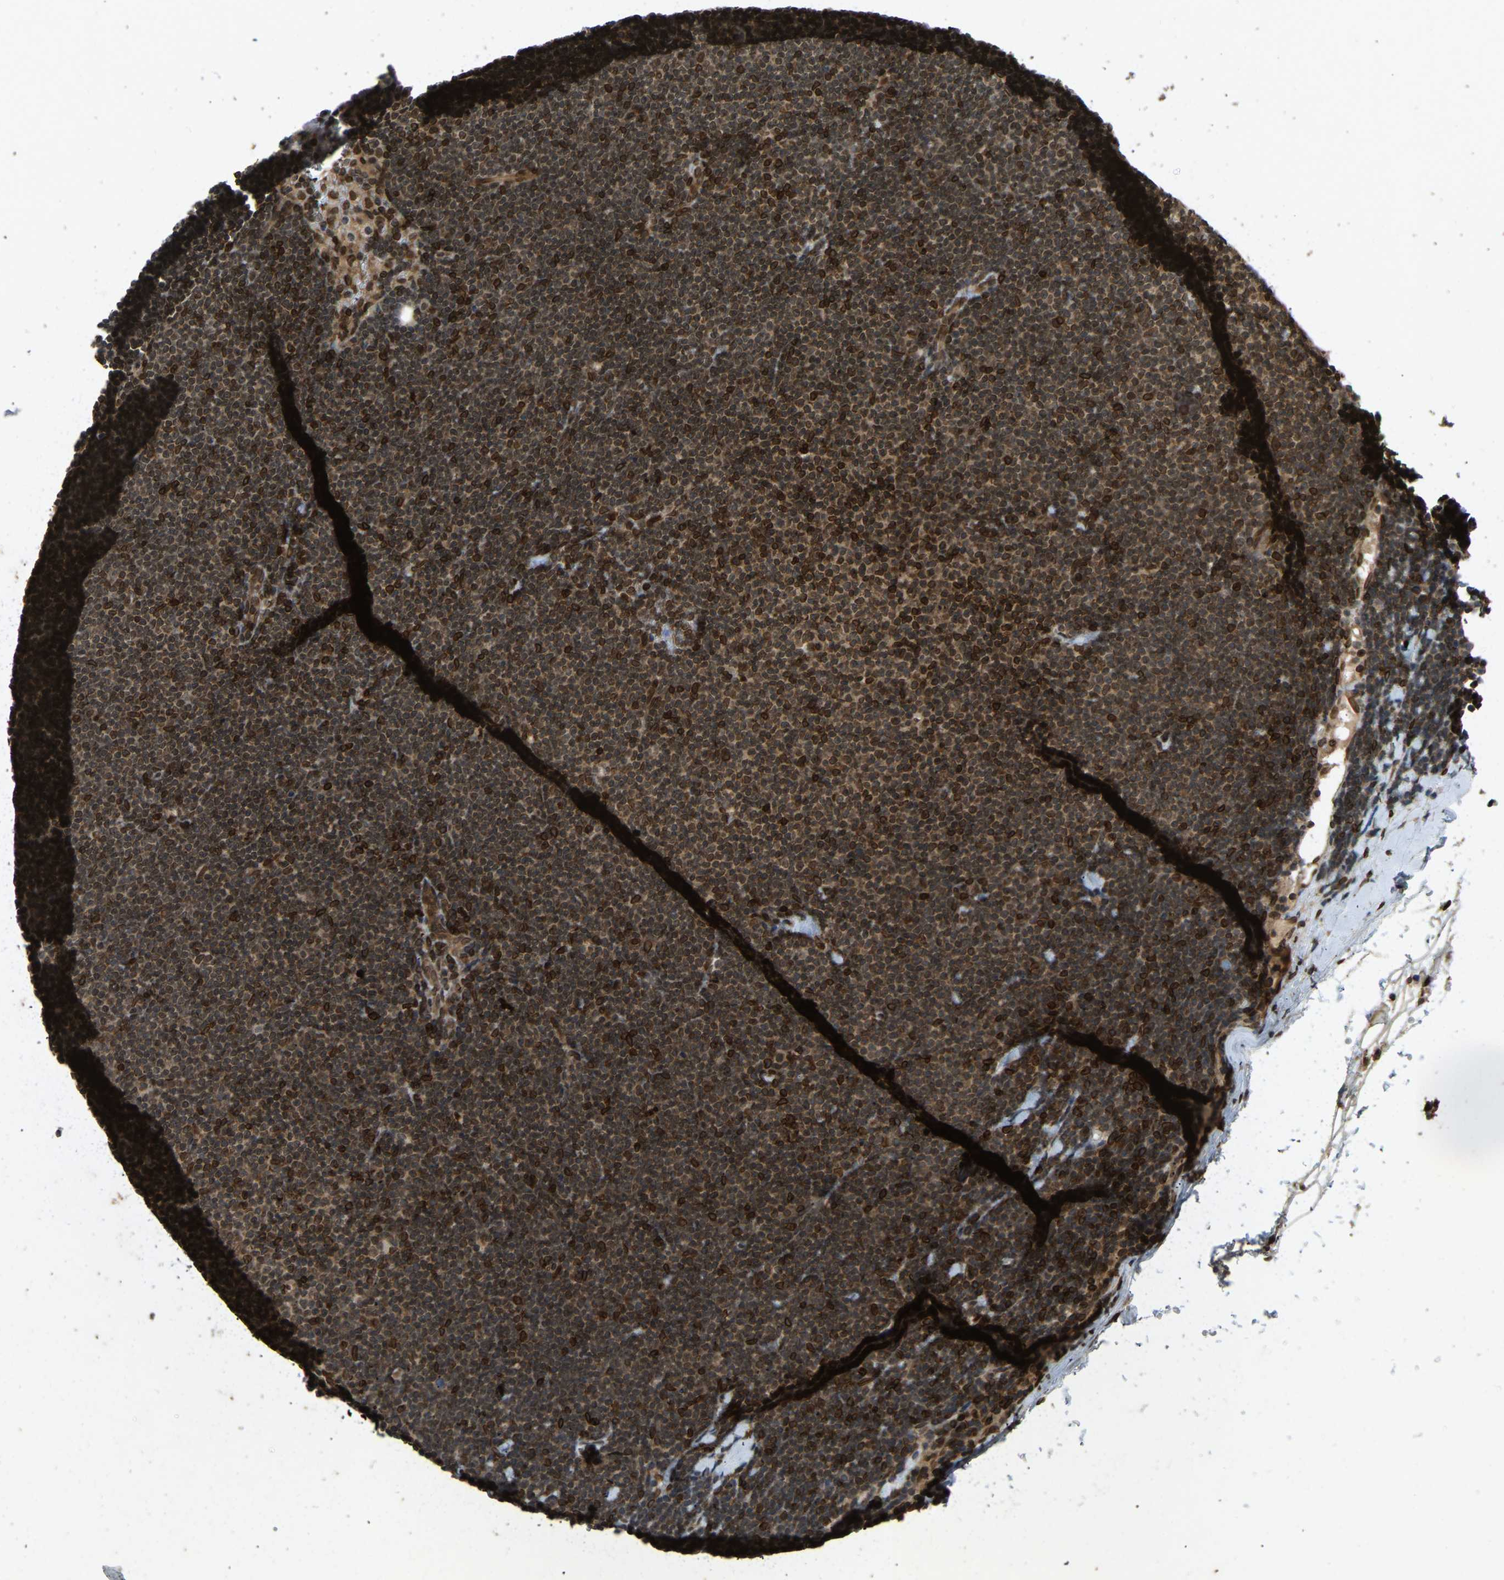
{"staining": {"intensity": "moderate", "quantity": ">75%", "location": "cytoplasmic/membranous,nuclear"}, "tissue": "lymphoma", "cell_type": "Tumor cells", "image_type": "cancer", "snomed": [{"axis": "morphology", "description": "Malignant lymphoma, non-Hodgkin's type, Low grade"}, {"axis": "topography", "description": "Lymph node"}], "caption": "There is medium levels of moderate cytoplasmic/membranous and nuclear positivity in tumor cells of low-grade malignant lymphoma, non-Hodgkin's type, as demonstrated by immunohistochemical staining (brown color).", "gene": "SYNE1", "patient": {"sex": "female", "age": 53}}